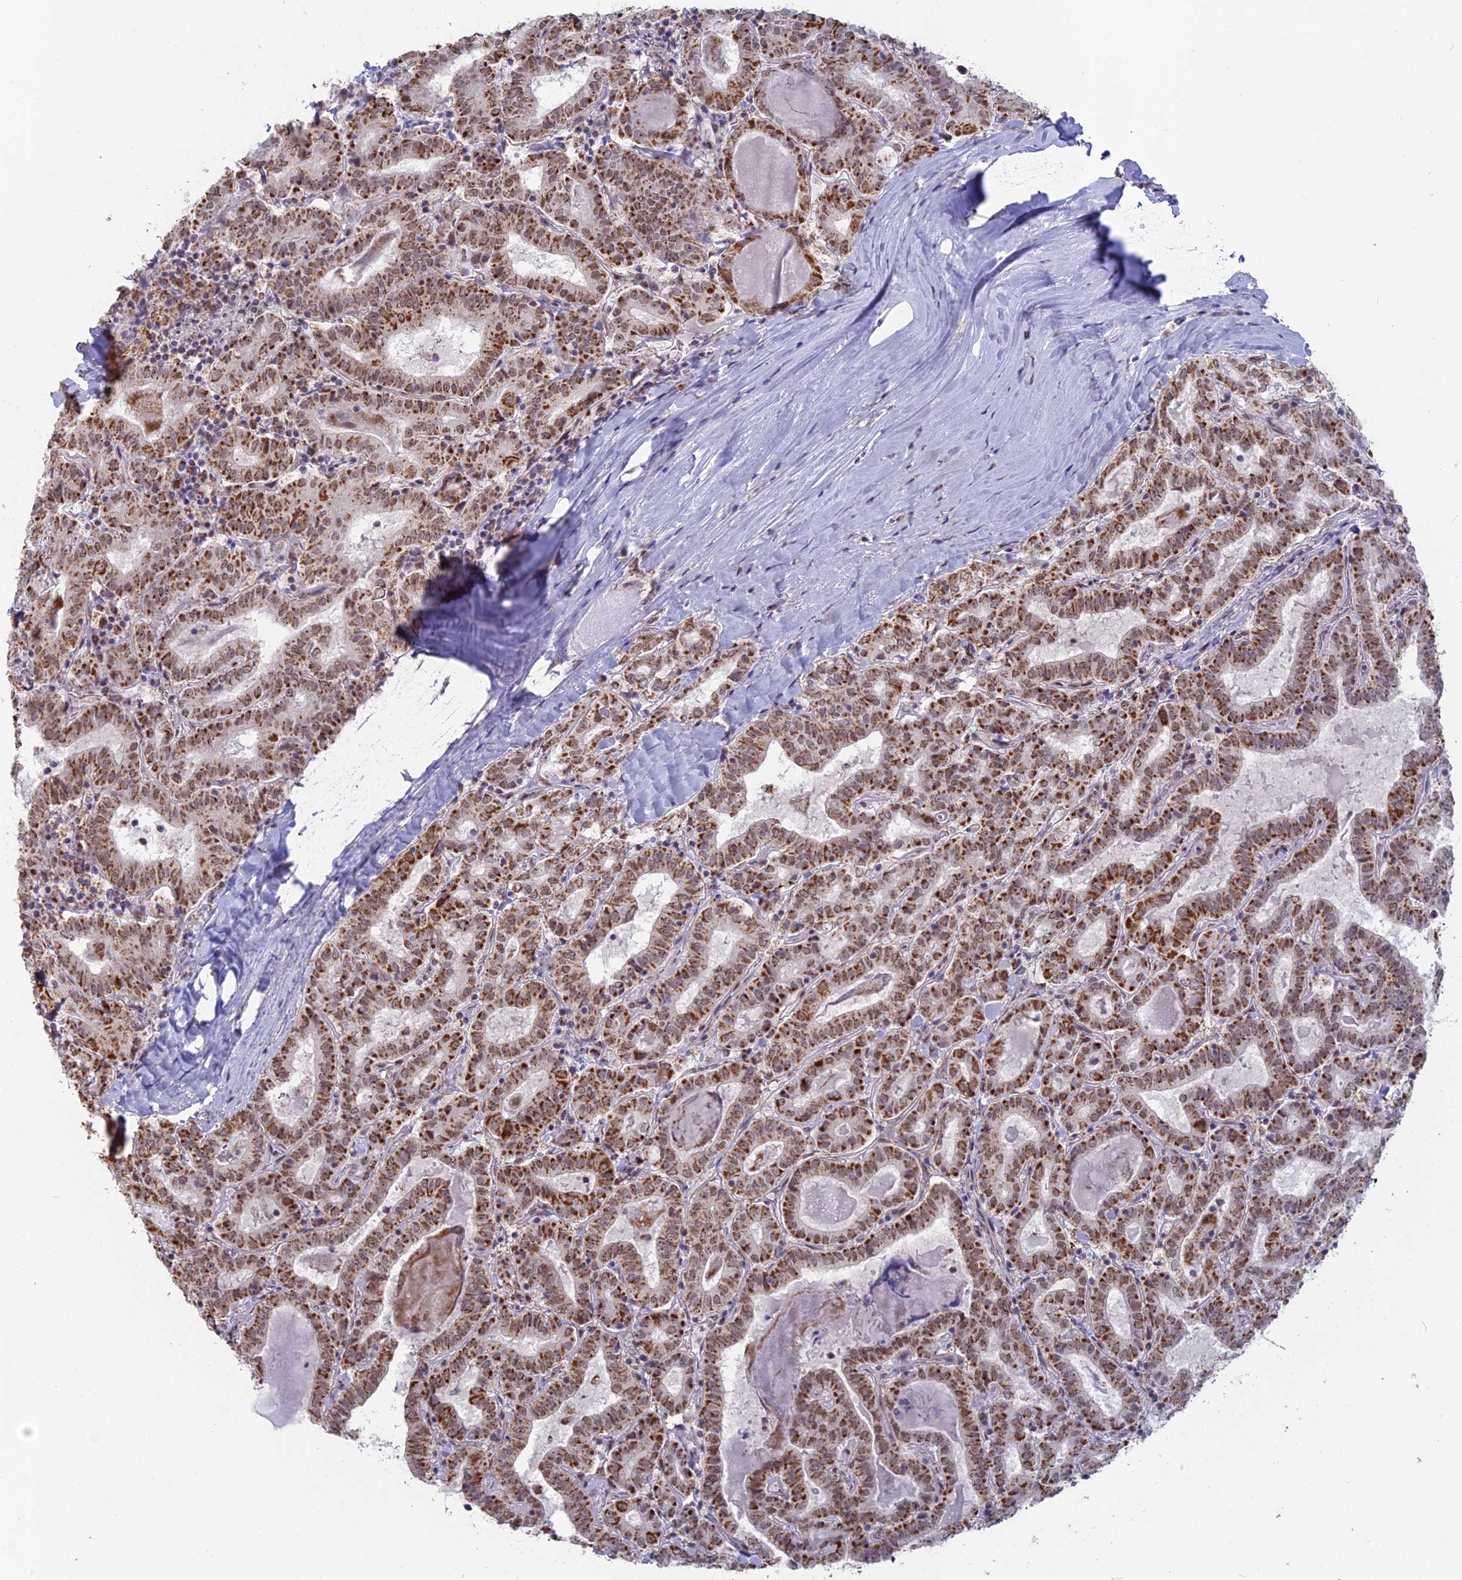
{"staining": {"intensity": "strong", "quantity": ">75%", "location": "cytoplasmic/membranous"}, "tissue": "thyroid cancer", "cell_type": "Tumor cells", "image_type": "cancer", "snomed": [{"axis": "morphology", "description": "Papillary adenocarcinoma, NOS"}, {"axis": "topography", "description": "Thyroid gland"}], "caption": "DAB (3,3'-diaminobenzidine) immunohistochemical staining of human thyroid papillary adenocarcinoma reveals strong cytoplasmic/membranous protein positivity in about >75% of tumor cells. The staining was performed using DAB to visualize the protein expression in brown, while the nuclei were stained in blue with hematoxylin (Magnification: 20x).", "gene": "ARHGAP40", "patient": {"sex": "female", "age": 72}}